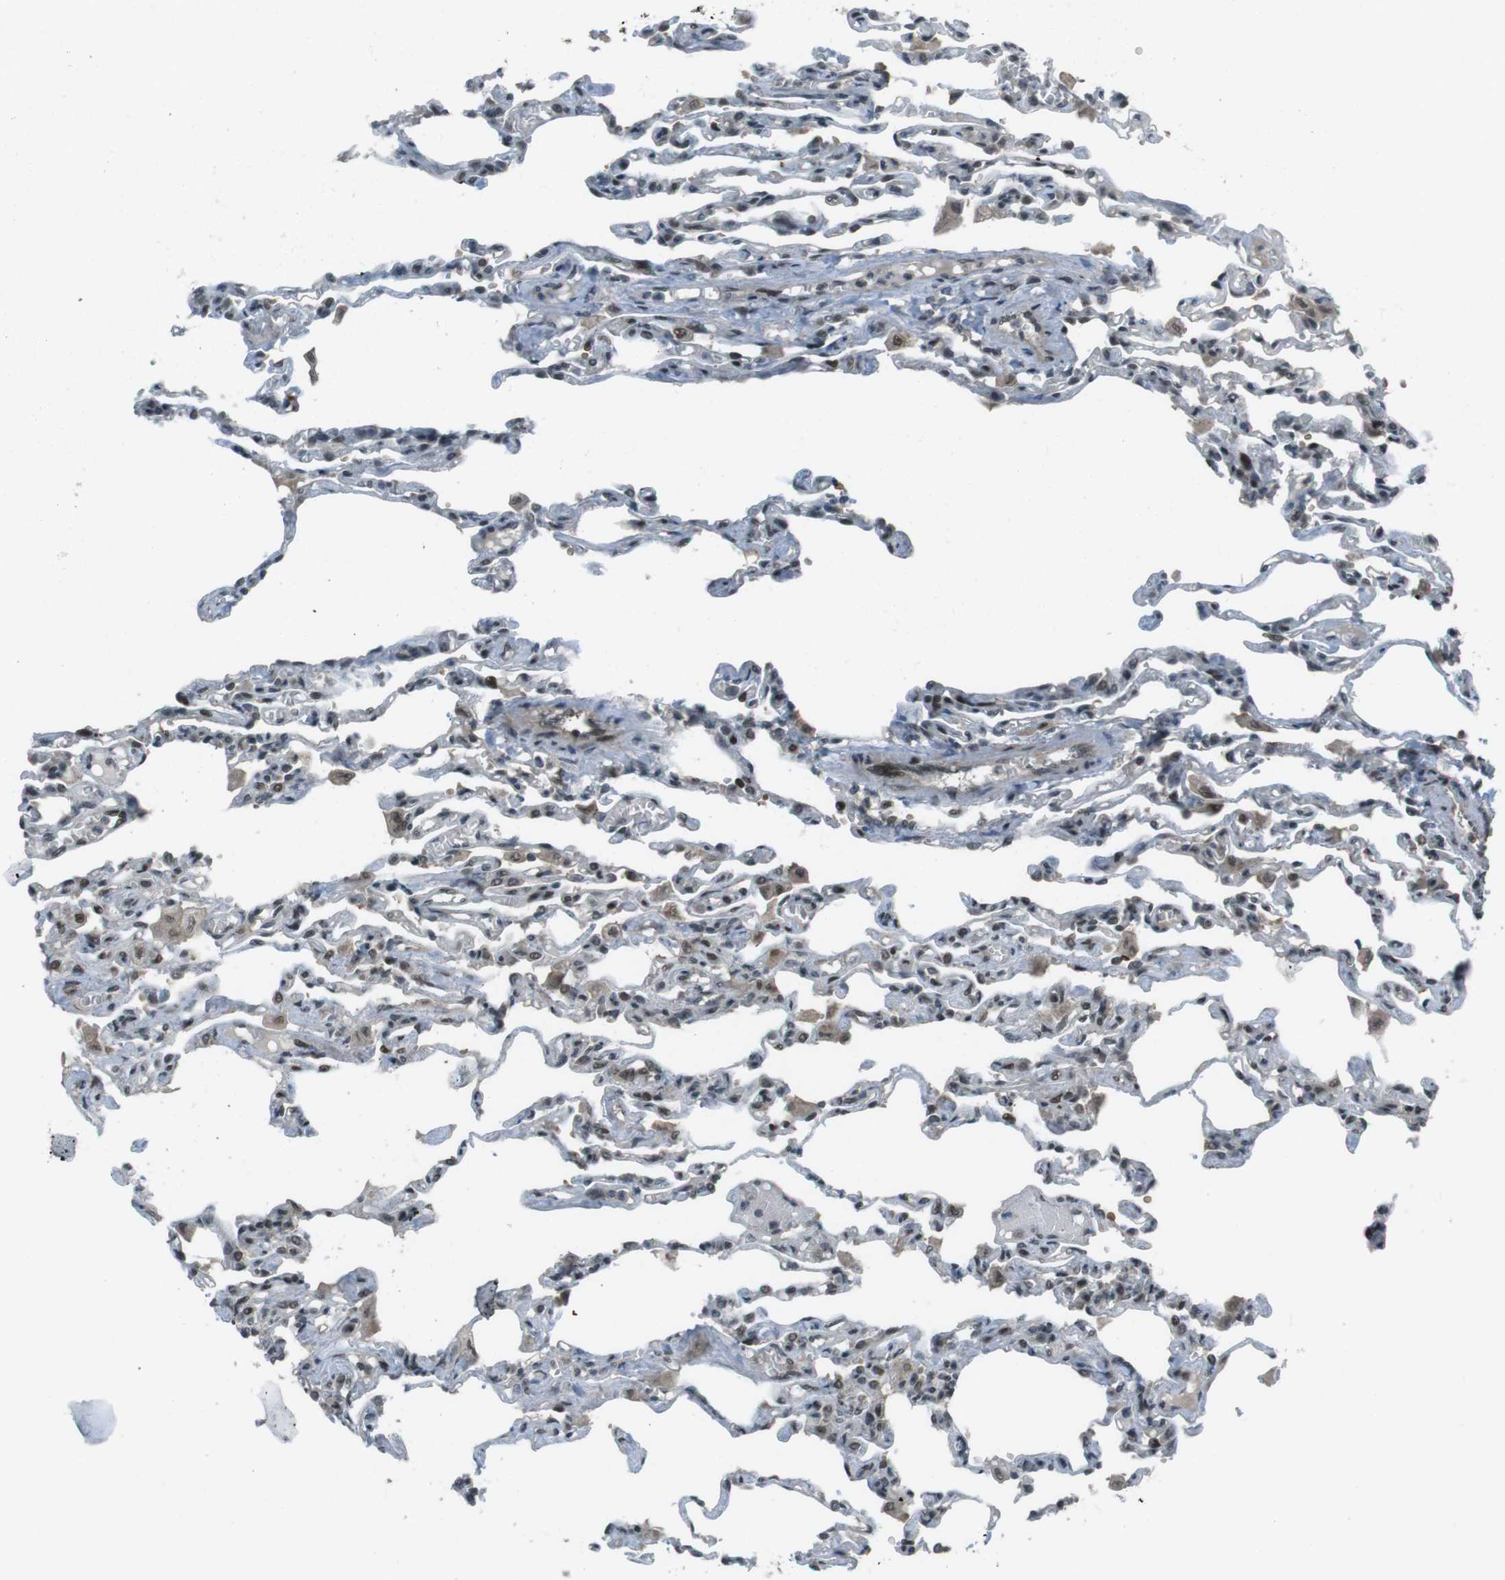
{"staining": {"intensity": "moderate", "quantity": "25%-75%", "location": "nuclear"}, "tissue": "lung", "cell_type": "Alveolar cells", "image_type": "normal", "snomed": [{"axis": "morphology", "description": "Normal tissue, NOS"}, {"axis": "topography", "description": "Lung"}], "caption": "A medium amount of moderate nuclear staining is present in about 25%-75% of alveolar cells in unremarkable lung.", "gene": "SLITRK5", "patient": {"sex": "male", "age": 21}}